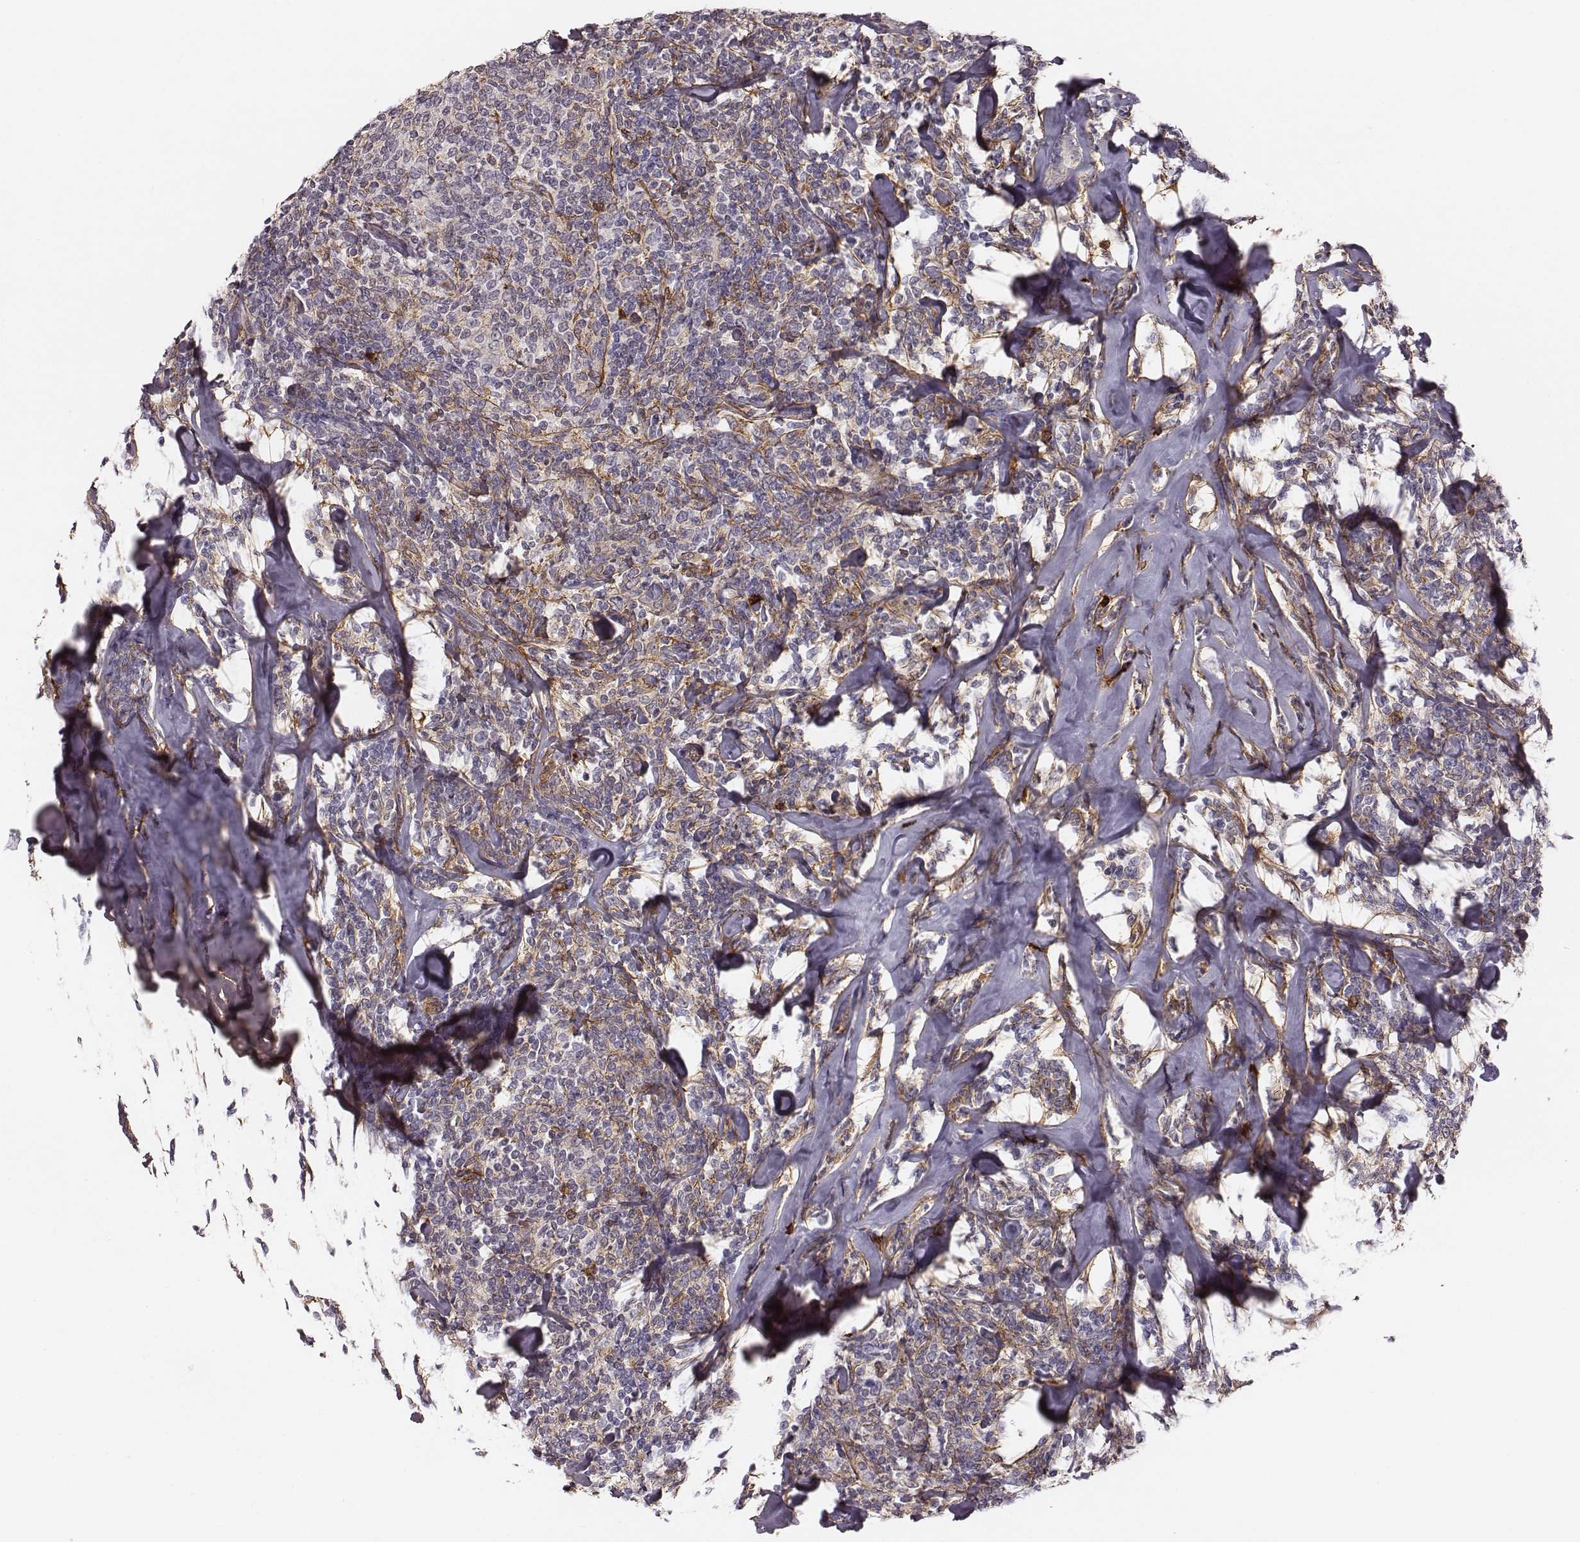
{"staining": {"intensity": "weak", "quantity": ">75%", "location": "cytoplasmic/membranous"}, "tissue": "lymphoma", "cell_type": "Tumor cells", "image_type": "cancer", "snomed": [{"axis": "morphology", "description": "Malignant lymphoma, non-Hodgkin's type, Low grade"}, {"axis": "topography", "description": "Lymph node"}], "caption": "Immunohistochemistry (IHC) staining of lymphoma, which reveals low levels of weak cytoplasmic/membranous staining in about >75% of tumor cells indicating weak cytoplasmic/membranous protein positivity. The staining was performed using DAB (3,3'-diaminobenzidine) (brown) for protein detection and nuclei were counterstained in hematoxylin (blue).", "gene": "ZYX", "patient": {"sex": "female", "age": 56}}